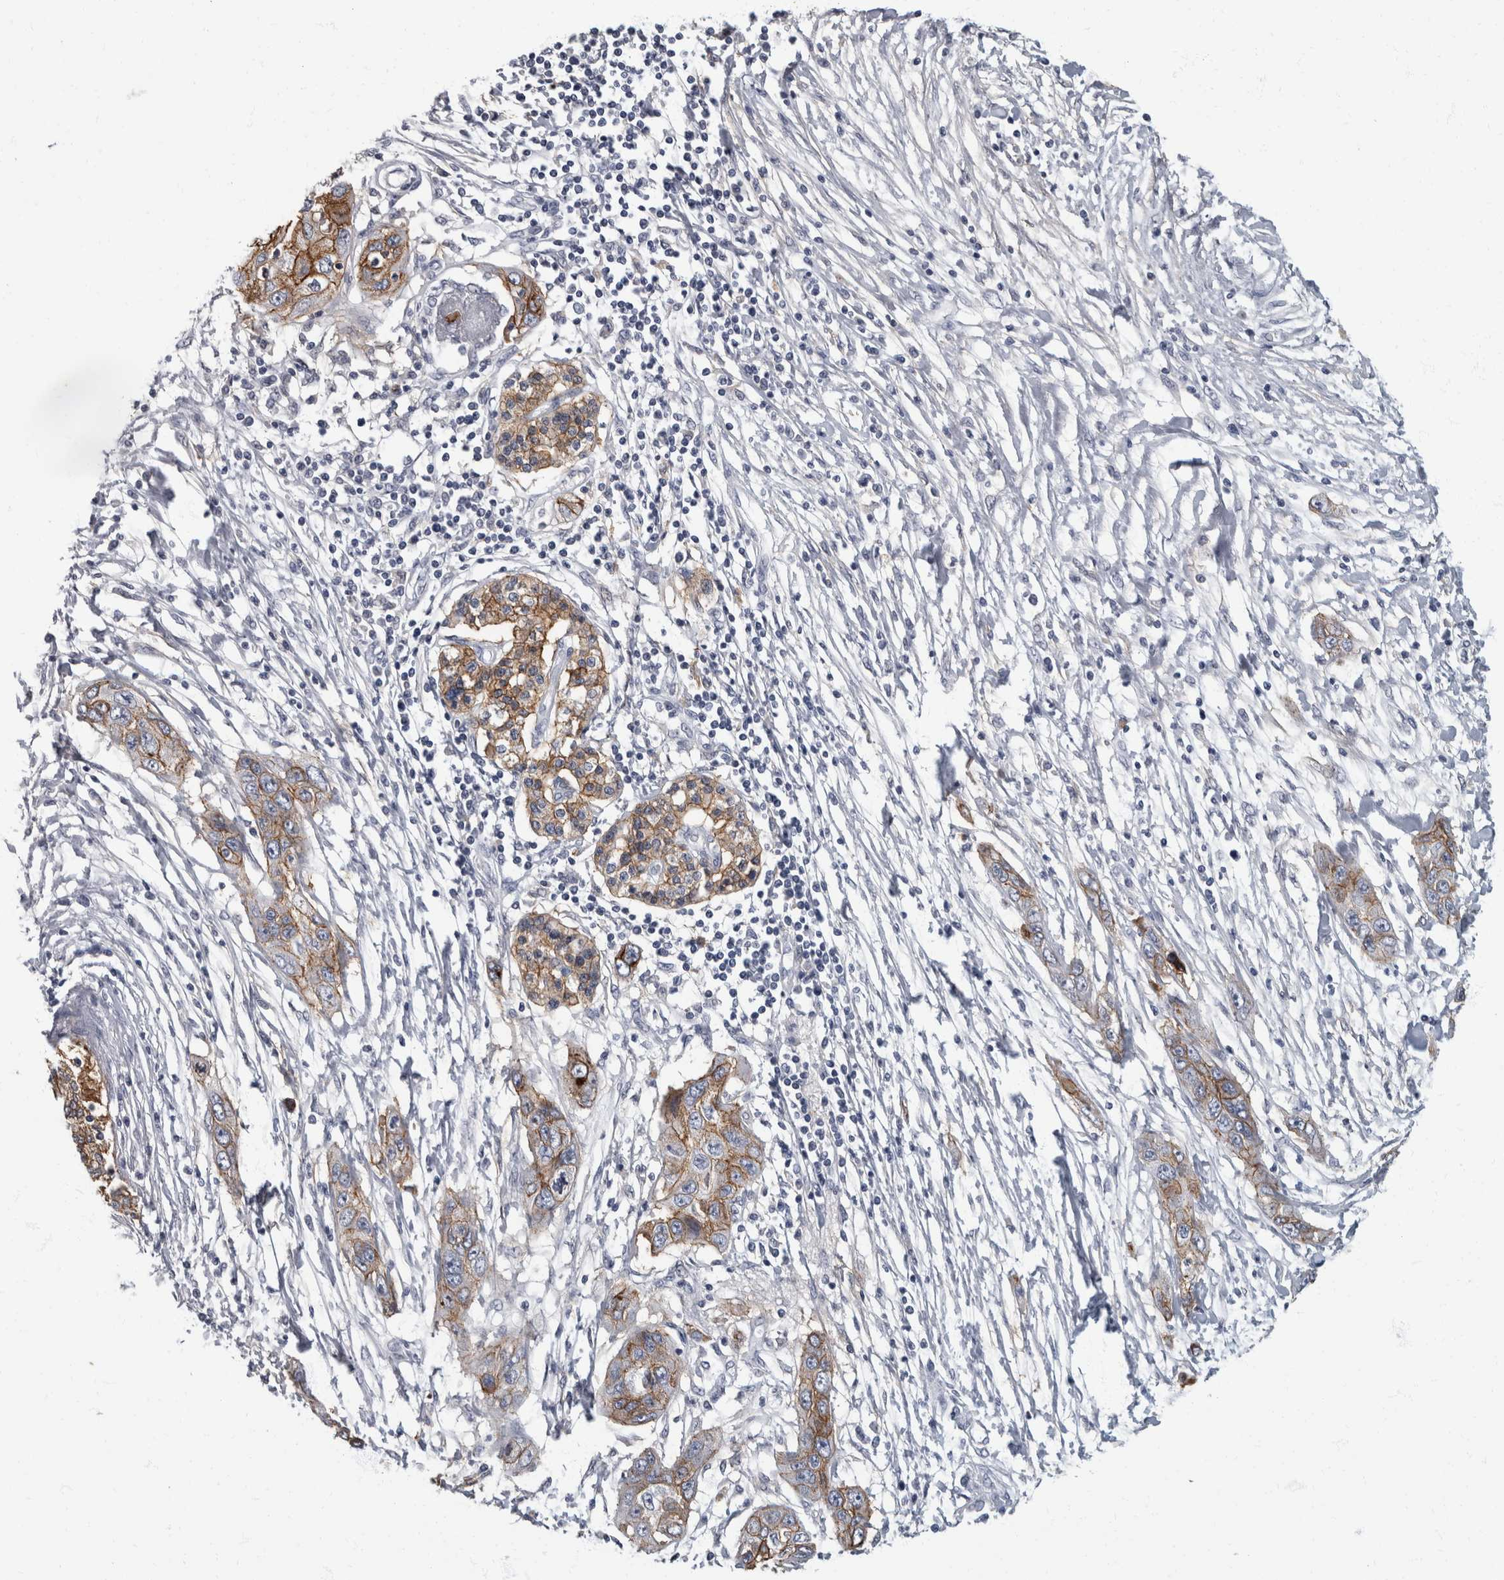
{"staining": {"intensity": "moderate", "quantity": ">75%", "location": "cytoplasmic/membranous"}, "tissue": "pancreatic cancer", "cell_type": "Tumor cells", "image_type": "cancer", "snomed": [{"axis": "morphology", "description": "Adenocarcinoma, NOS"}, {"axis": "topography", "description": "Pancreas"}], "caption": "Approximately >75% of tumor cells in pancreatic cancer (adenocarcinoma) reveal moderate cytoplasmic/membranous protein expression as visualized by brown immunohistochemical staining.", "gene": "DSG2", "patient": {"sex": "female", "age": 70}}